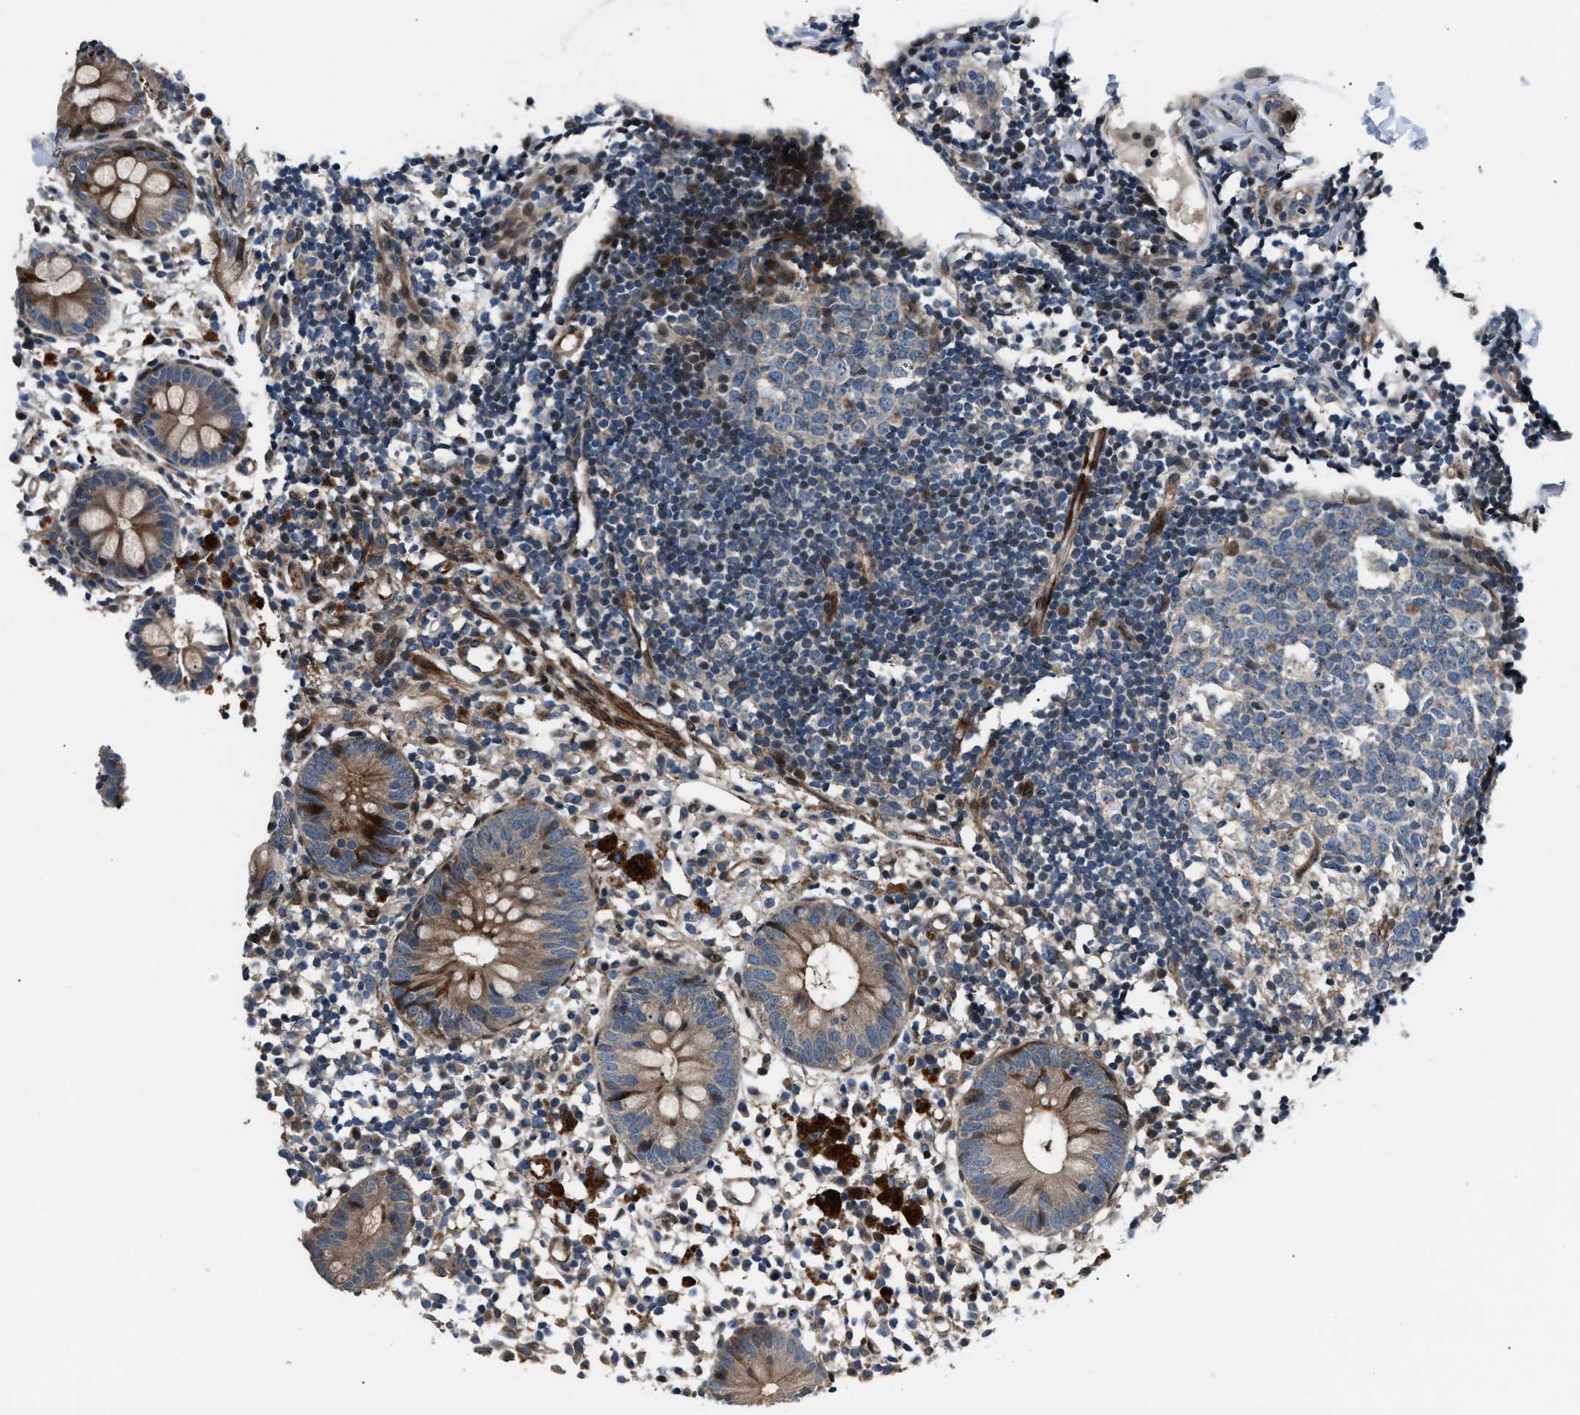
{"staining": {"intensity": "moderate", "quantity": ">75%", "location": "cytoplasmic/membranous"}, "tissue": "appendix", "cell_type": "Glandular cells", "image_type": "normal", "snomed": [{"axis": "morphology", "description": "Normal tissue, NOS"}, {"axis": "topography", "description": "Appendix"}], "caption": "Protein expression analysis of unremarkable human appendix reveals moderate cytoplasmic/membranous staining in about >75% of glandular cells. (DAB (3,3'-diaminobenzidine) IHC with brightfield microscopy, high magnification).", "gene": "DYNC2I1", "patient": {"sex": "female", "age": 20}}